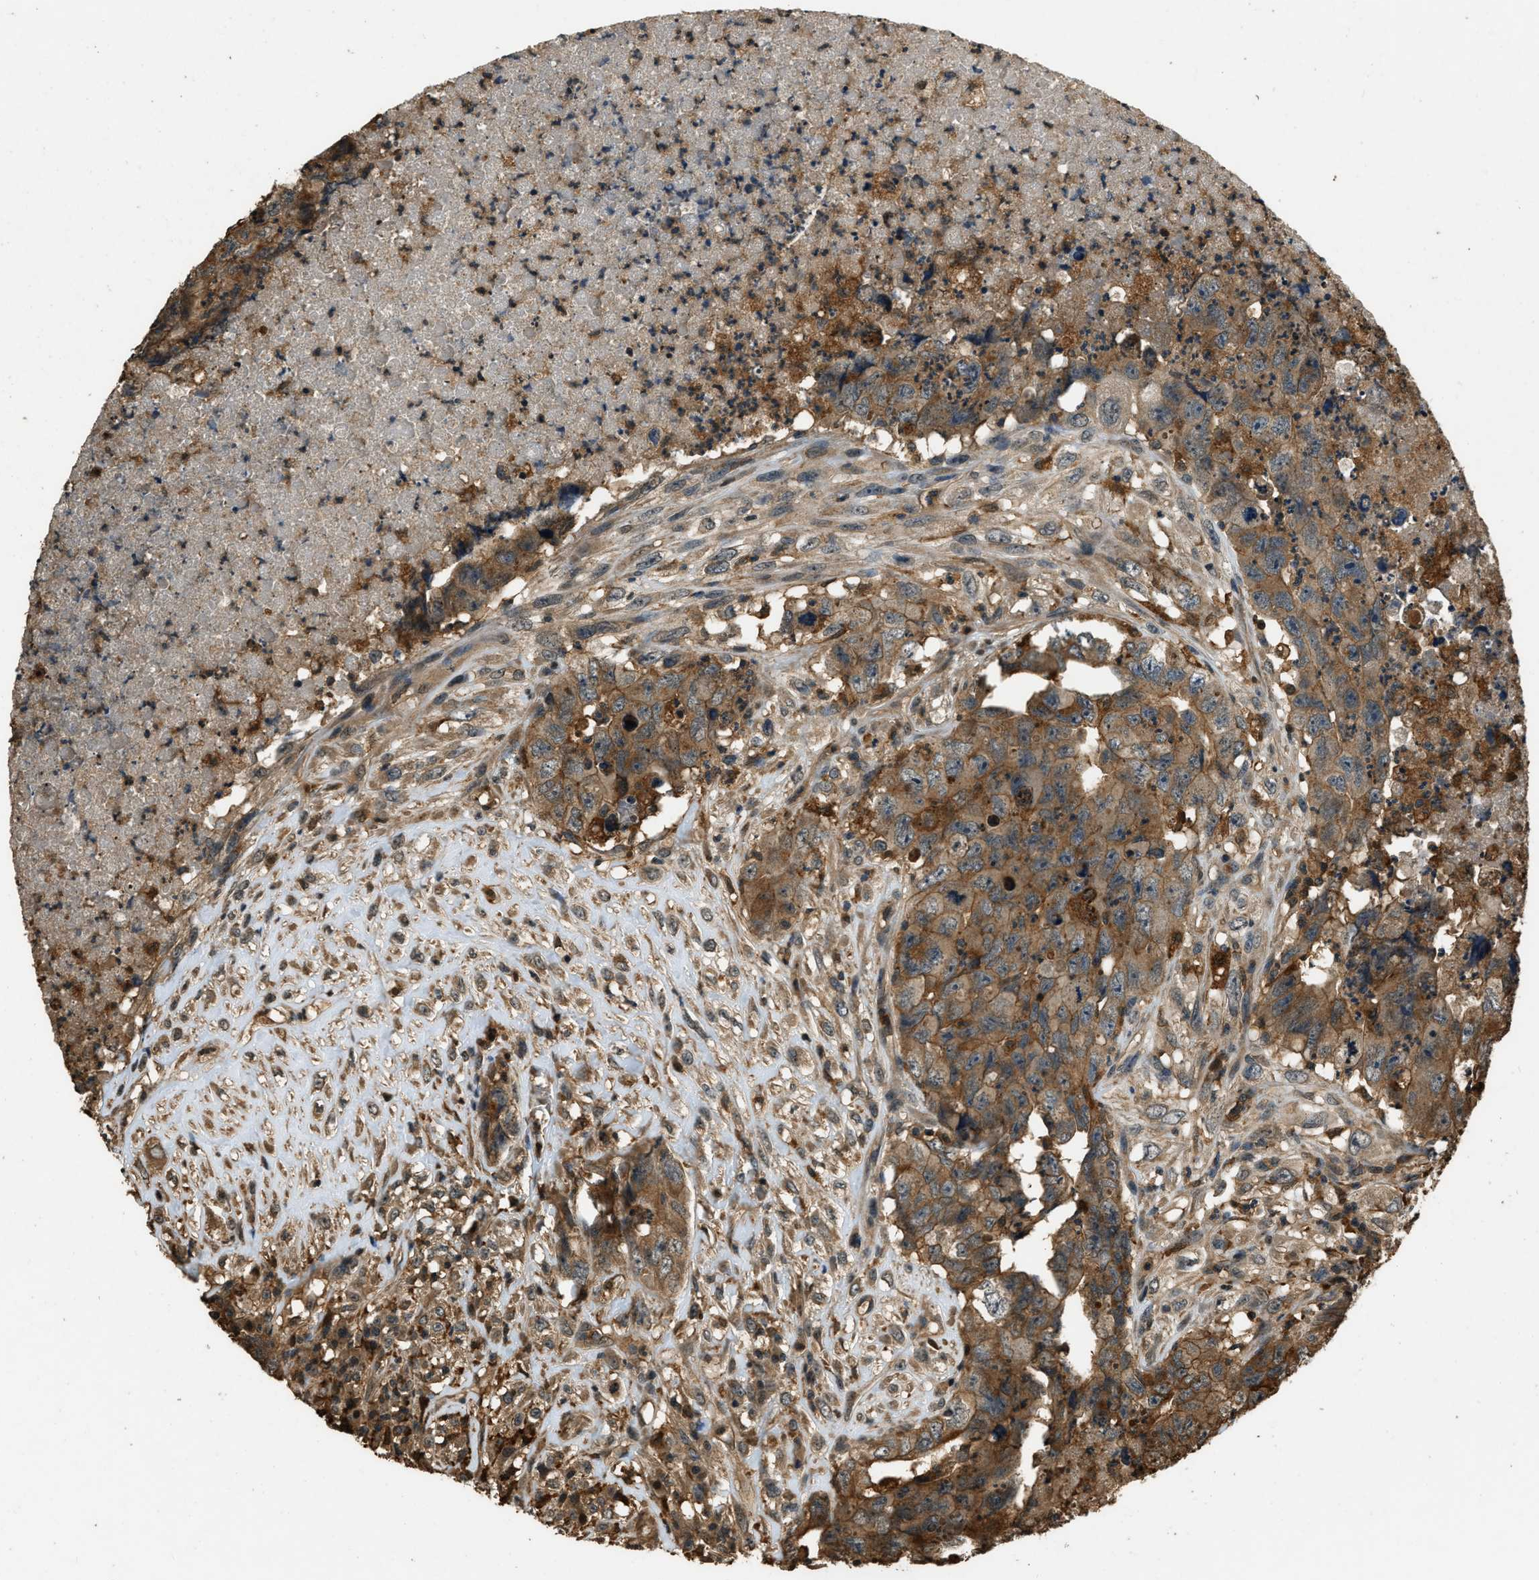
{"staining": {"intensity": "moderate", "quantity": ">75%", "location": "cytoplasmic/membranous"}, "tissue": "testis cancer", "cell_type": "Tumor cells", "image_type": "cancer", "snomed": [{"axis": "morphology", "description": "Carcinoma, Embryonal, NOS"}, {"axis": "topography", "description": "Testis"}], "caption": "This is an image of immunohistochemistry (IHC) staining of embryonal carcinoma (testis), which shows moderate positivity in the cytoplasmic/membranous of tumor cells.", "gene": "RAP2A", "patient": {"sex": "male", "age": 32}}